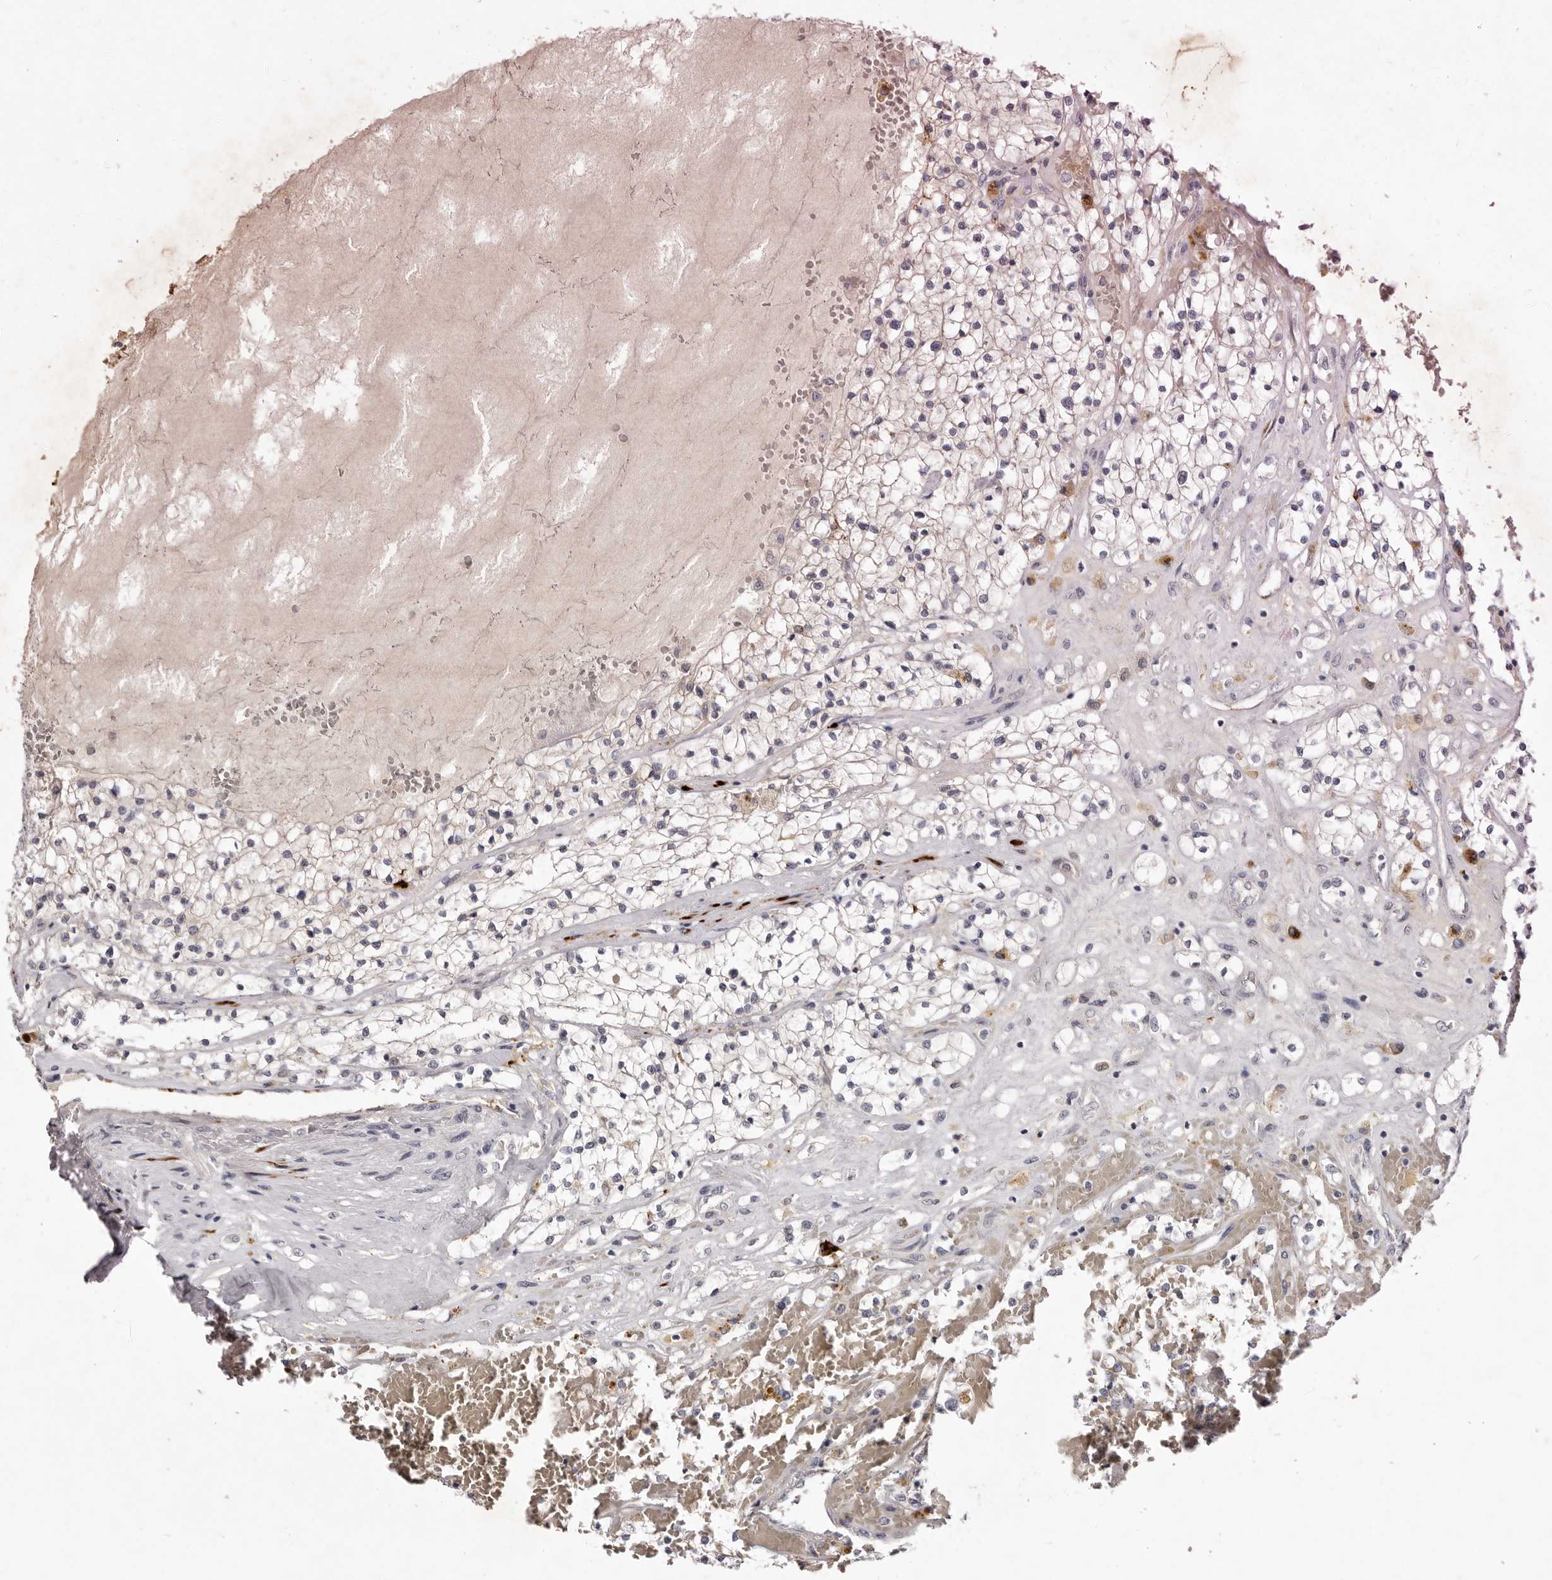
{"staining": {"intensity": "negative", "quantity": "none", "location": "none"}, "tissue": "renal cancer", "cell_type": "Tumor cells", "image_type": "cancer", "snomed": [{"axis": "morphology", "description": "Normal tissue, NOS"}, {"axis": "morphology", "description": "Adenocarcinoma, NOS"}, {"axis": "topography", "description": "Kidney"}], "caption": "Immunohistochemical staining of human renal cancer (adenocarcinoma) displays no significant staining in tumor cells.", "gene": "GARNL3", "patient": {"sex": "male", "age": 68}}